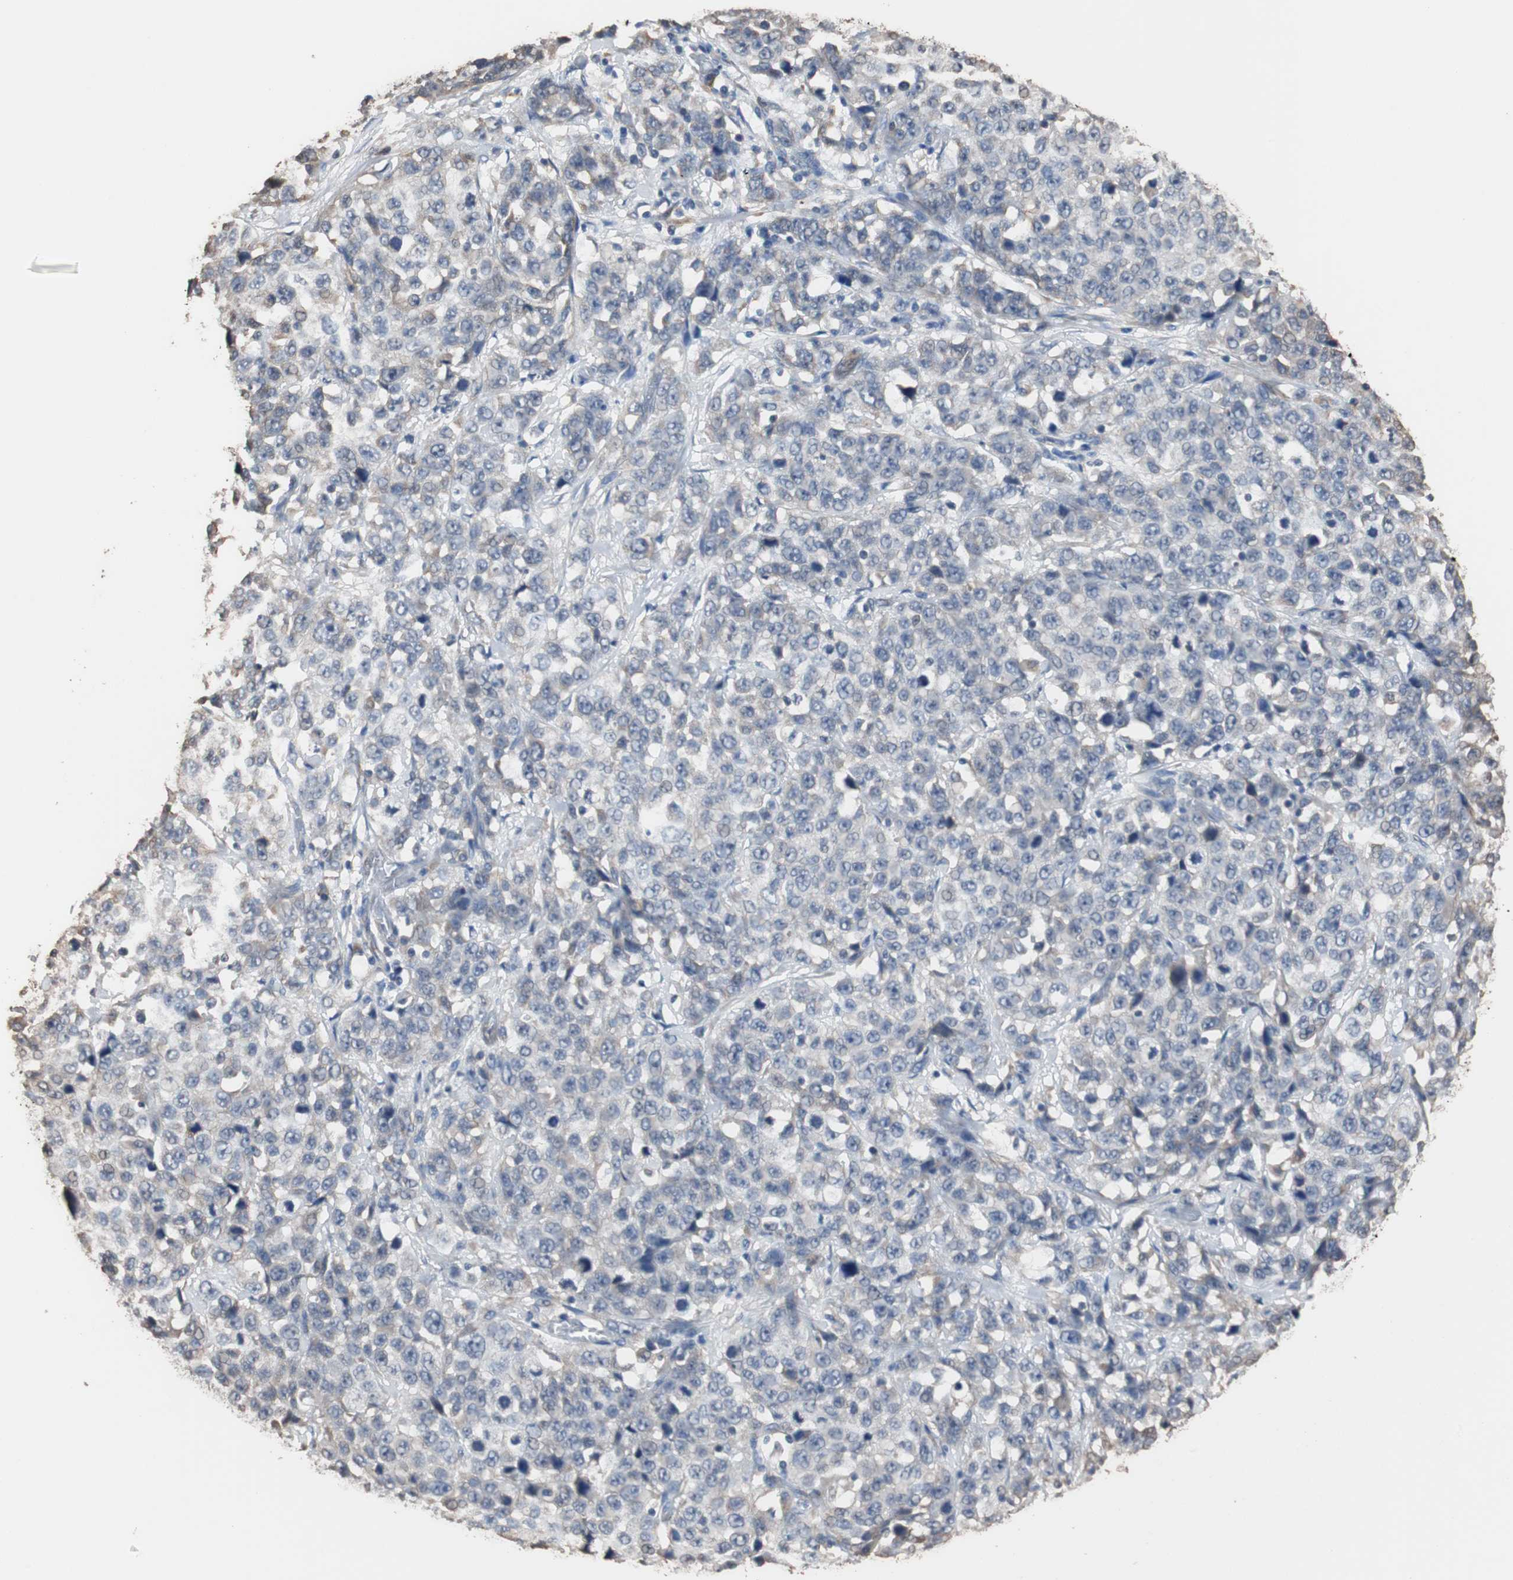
{"staining": {"intensity": "weak", "quantity": "<25%", "location": "cytoplasmic/membranous"}, "tissue": "stomach cancer", "cell_type": "Tumor cells", "image_type": "cancer", "snomed": [{"axis": "morphology", "description": "Normal tissue, NOS"}, {"axis": "morphology", "description": "Adenocarcinoma, NOS"}, {"axis": "topography", "description": "Stomach"}], "caption": "Immunohistochemistry histopathology image of human stomach cancer (adenocarcinoma) stained for a protein (brown), which shows no staining in tumor cells.", "gene": "SCIMP", "patient": {"sex": "male", "age": 48}}